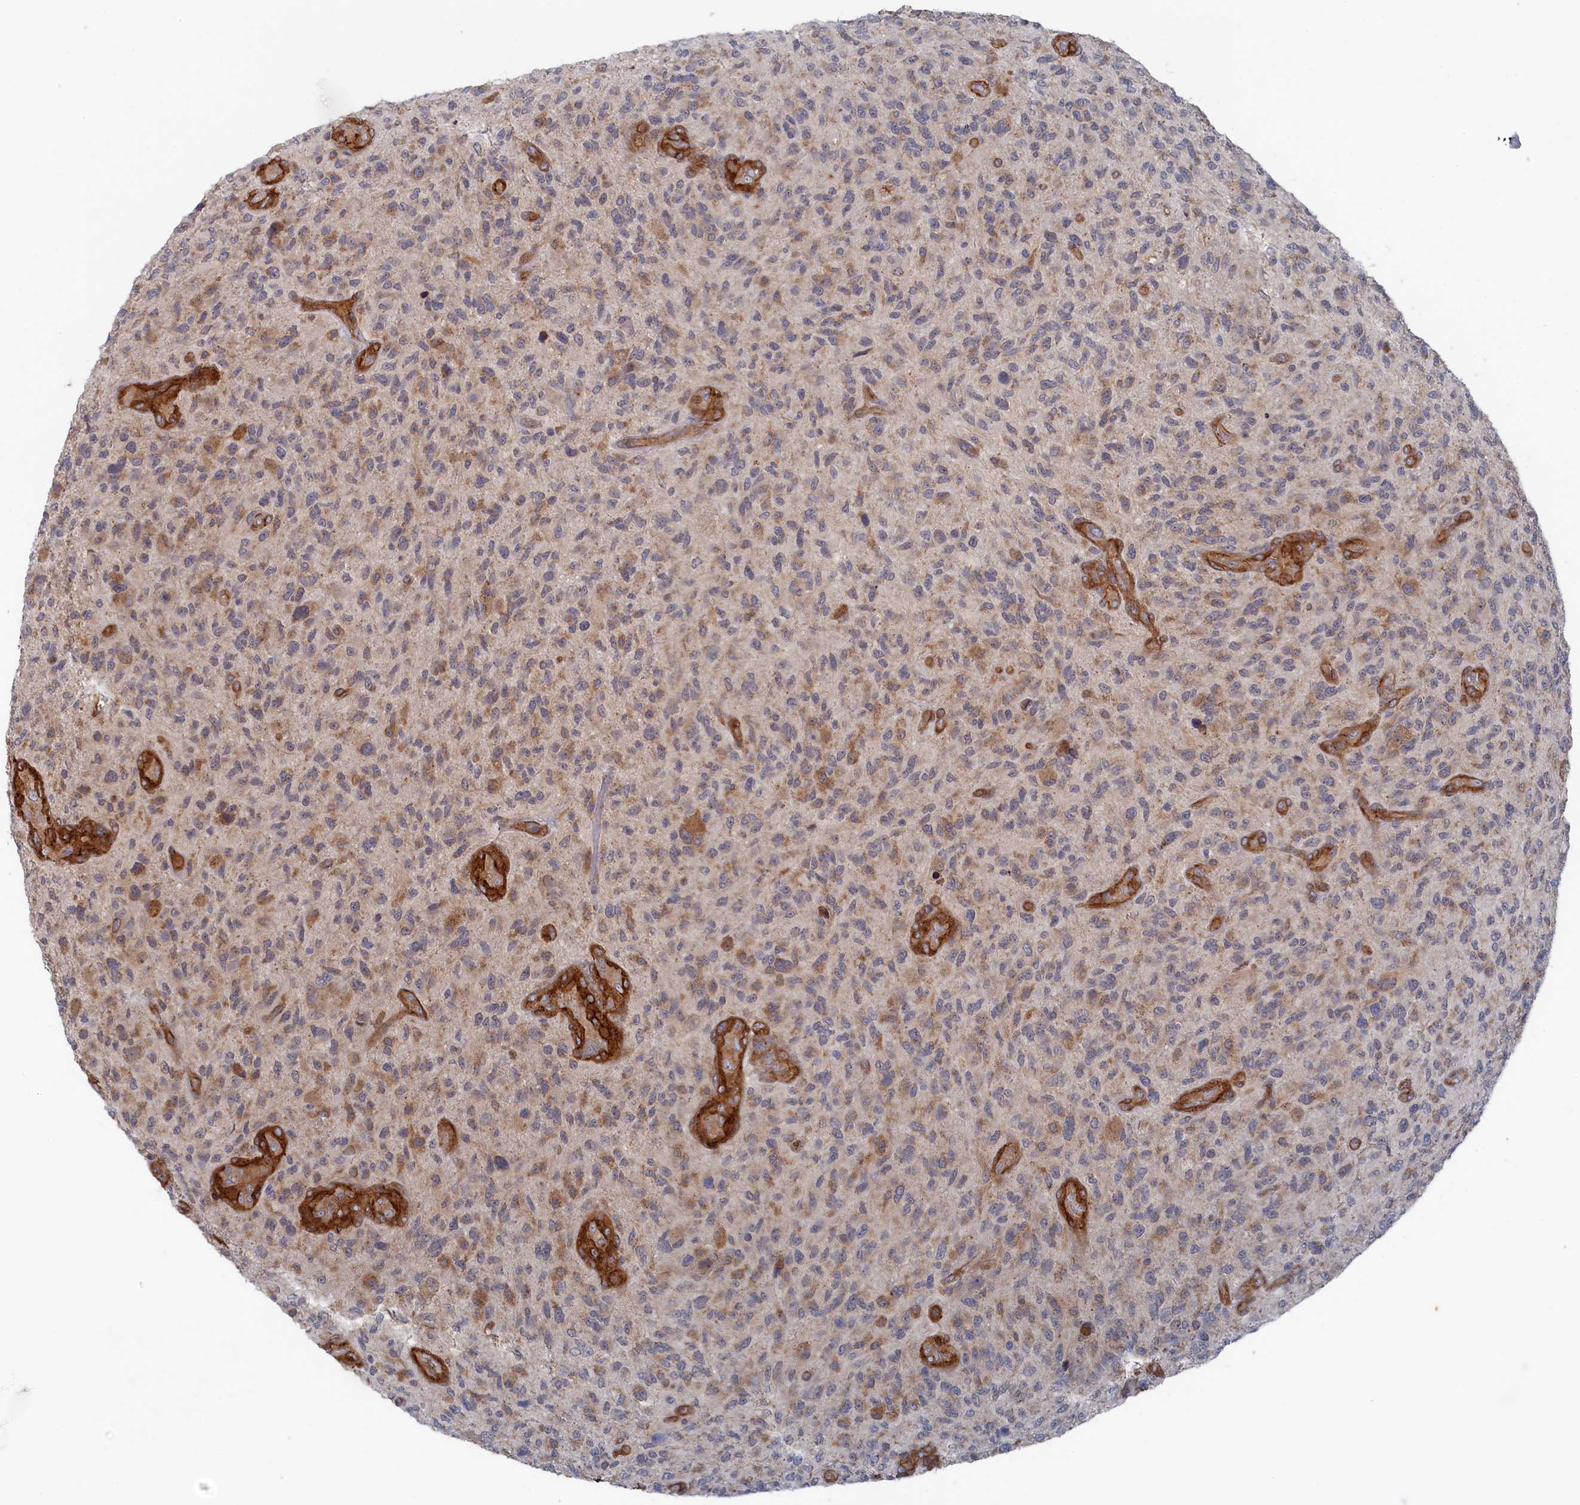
{"staining": {"intensity": "weak", "quantity": "25%-75%", "location": "cytoplasmic/membranous"}, "tissue": "glioma", "cell_type": "Tumor cells", "image_type": "cancer", "snomed": [{"axis": "morphology", "description": "Glioma, malignant, High grade"}, {"axis": "topography", "description": "Brain"}], "caption": "A photomicrograph of glioma stained for a protein displays weak cytoplasmic/membranous brown staining in tumor cells.", "gene": "FILIP1L", "patient": {"sex": "male", "age": 47}}